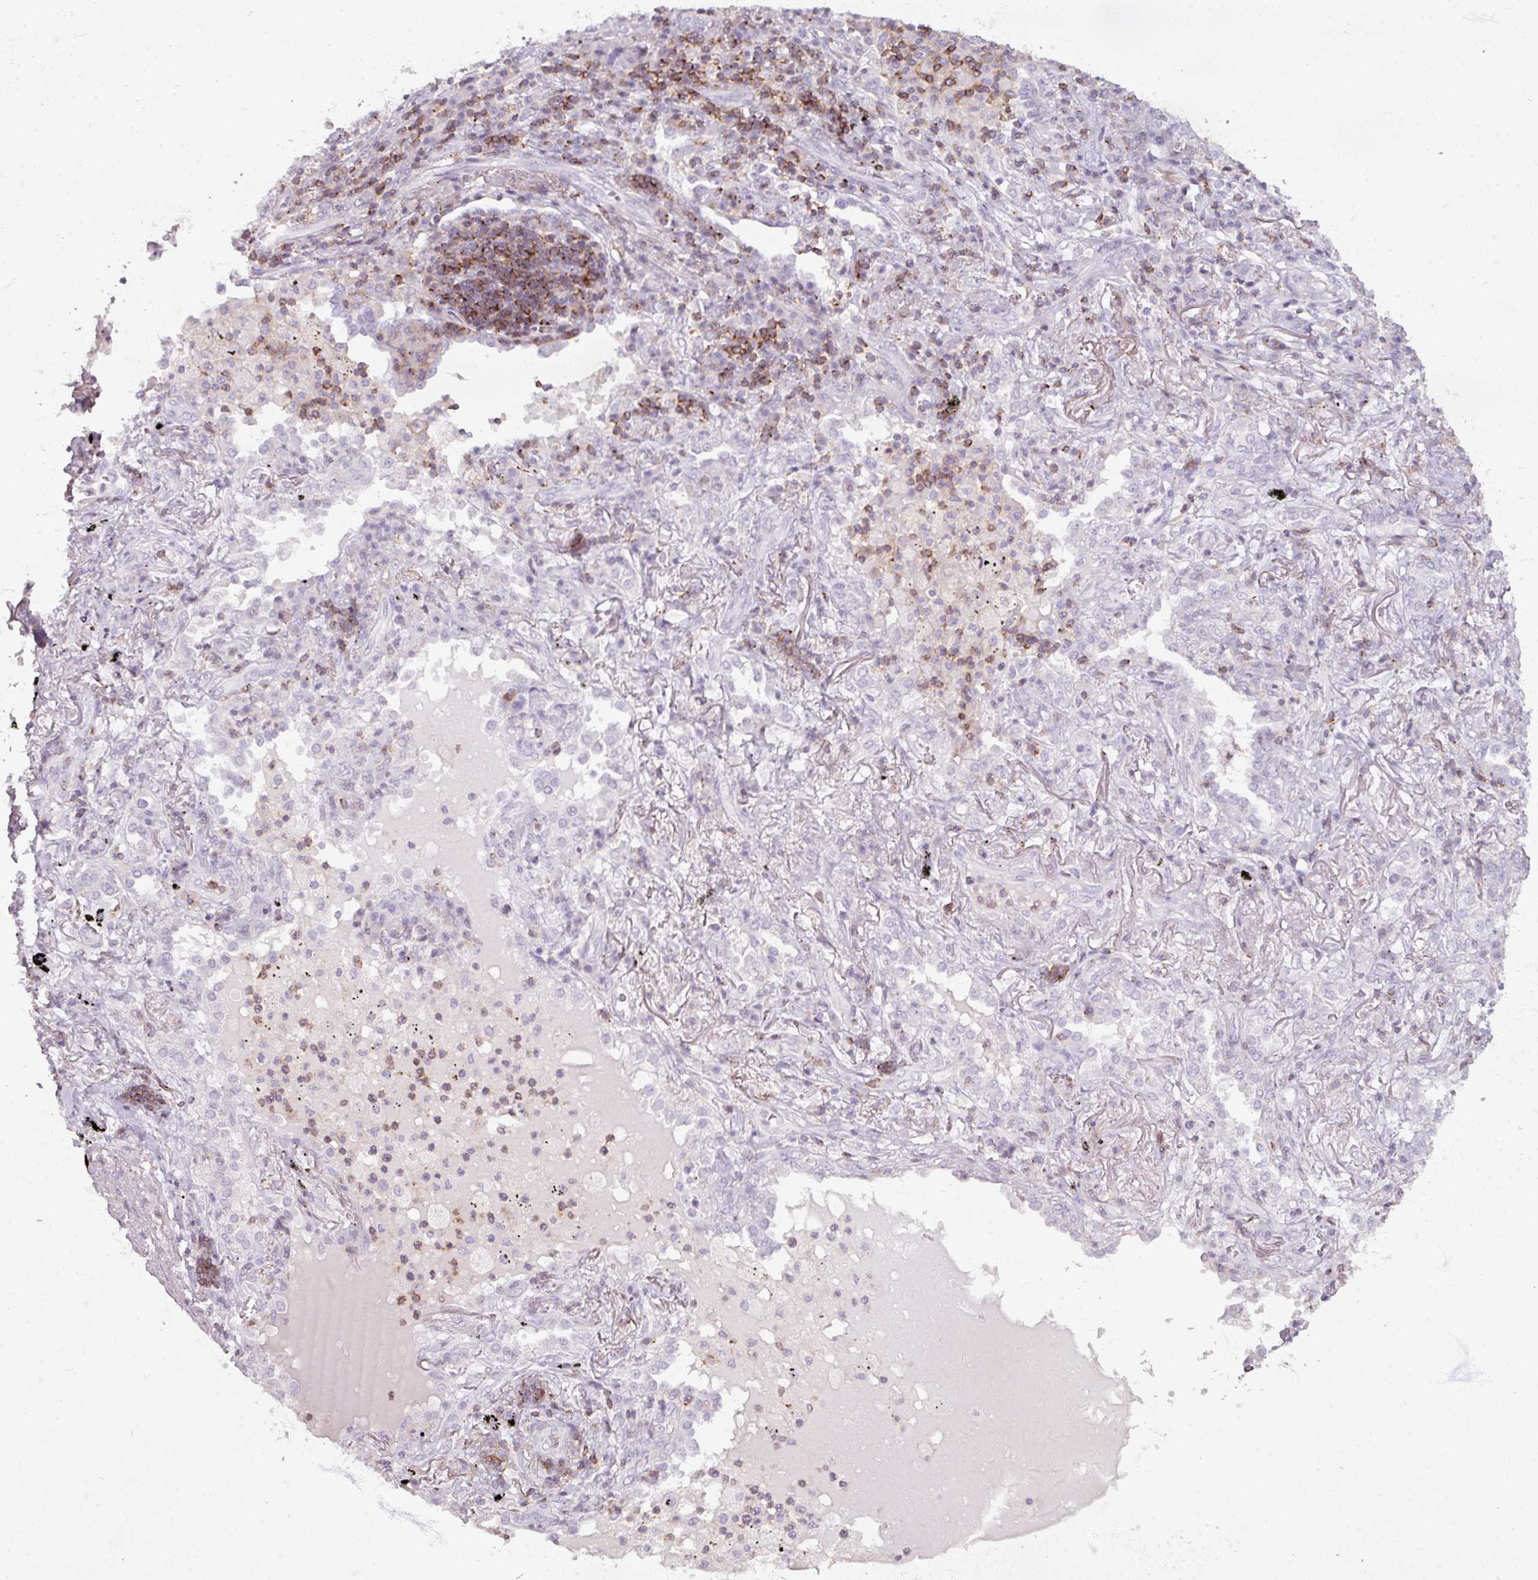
{"staining": {"intensity": "negative", "quantity": "none", "location": "none"}, "tissue": "lung cancer", "cell_type": "Tumor cells", "image_type": "cancer", "snomed": [{"axis": "morphology", "description": "Squamous cell carcinoma, NOS"}, {"axis": "topography", "description": "Lung"}], "caption": "Immunohistochemistry image of human lung cancer (squamous cell carcinoma) stained for a protein (brown), which displays no staining in tumor cells. The staining is performed using DAB (3,3'-diaminobenzidine) brown chromogen with nuclei counter-stained in using hematoxylin.", "gene": "PTPRC", "patient": {"sex": "female", "age": 63}}